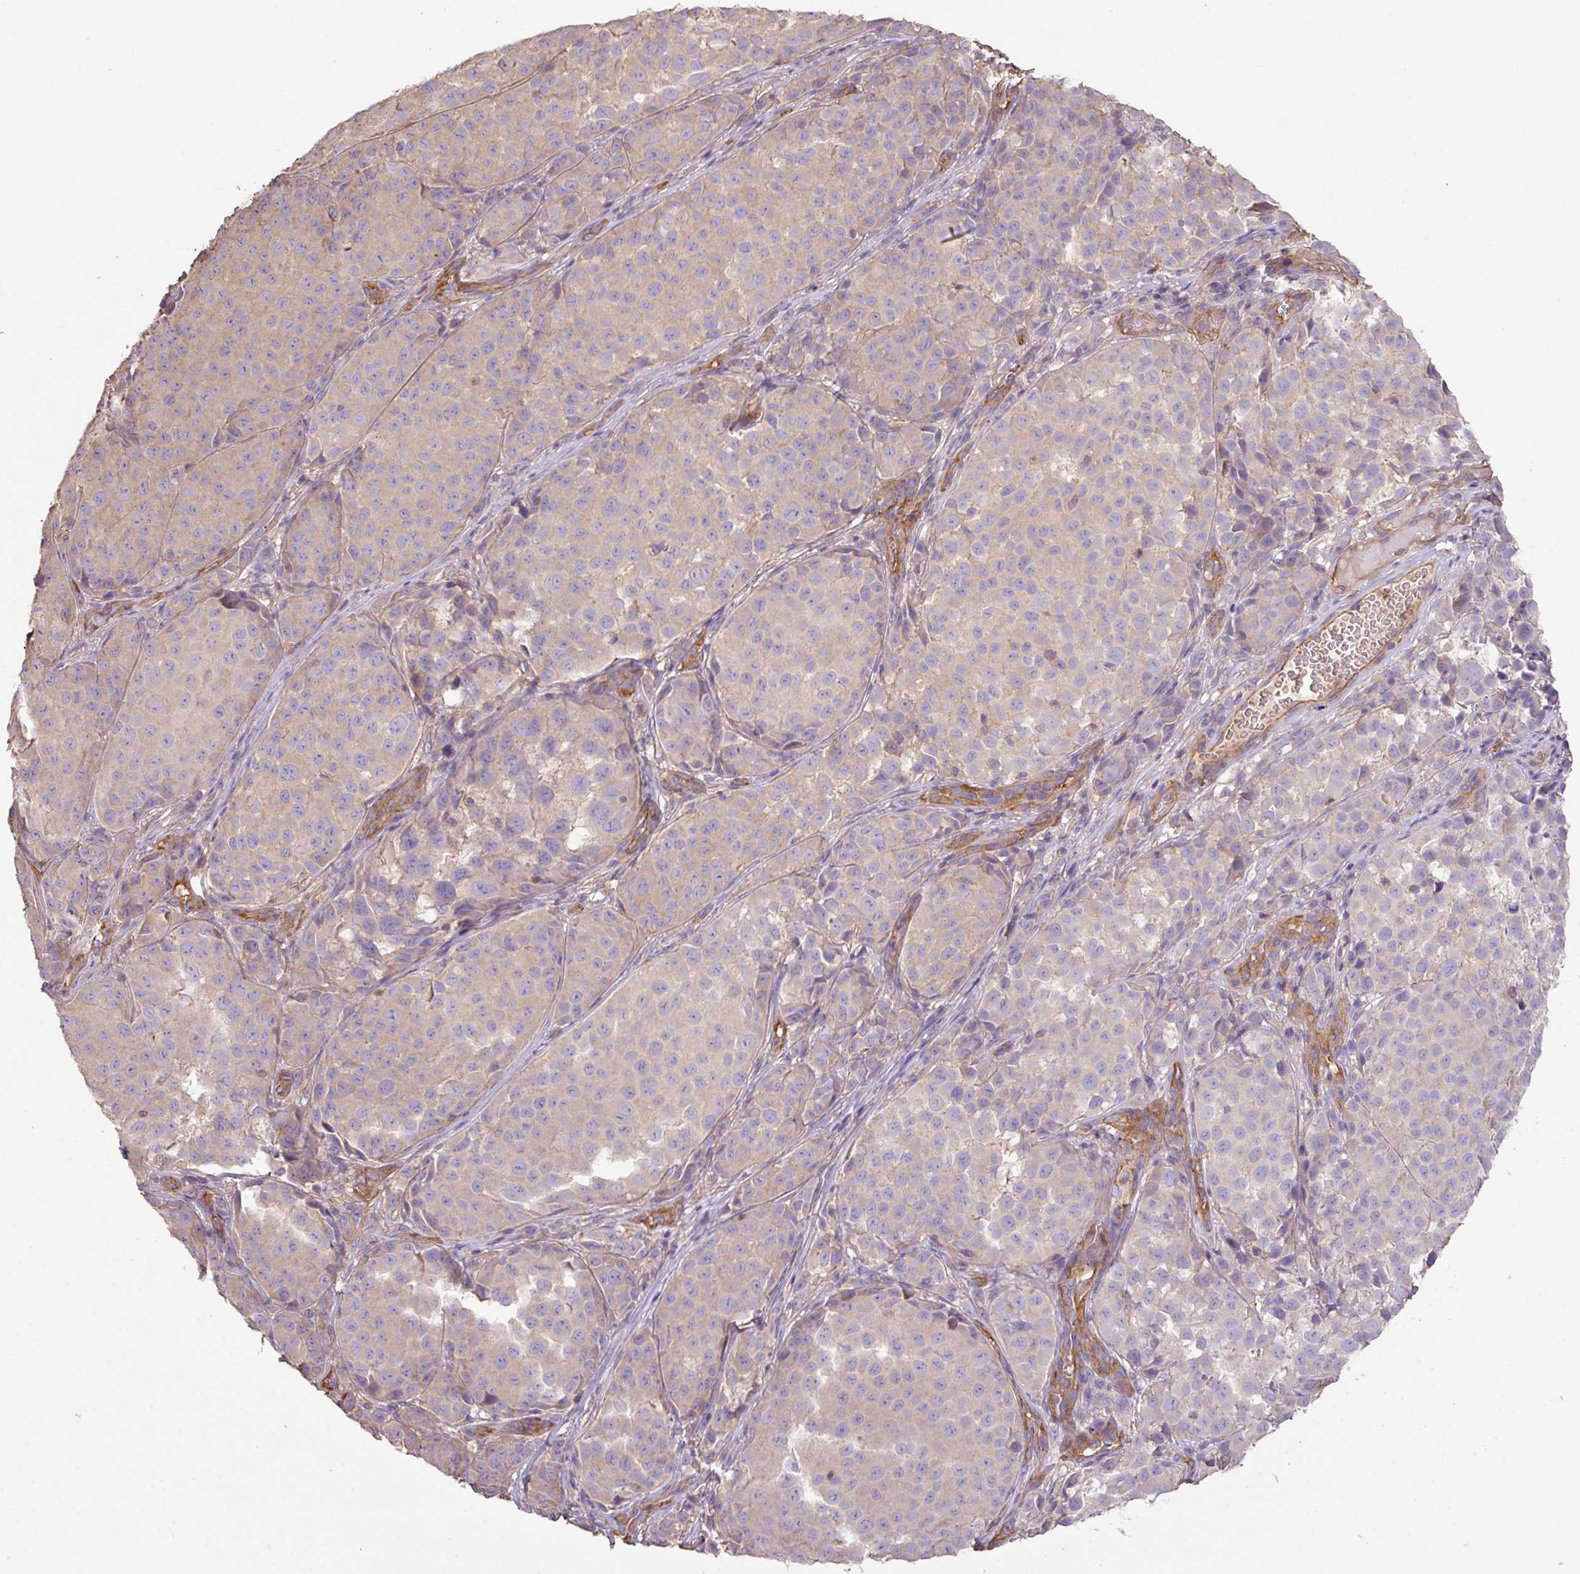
{"staining": {"intensity": "weak", "quantity": "<25%", "location": "cytoplasmic/membranous"}, "tissue": "melanoma", "cell_type": "Tumor cells", "image_type": "cancer", "snomed": [{"axis": "morphology", "description": "Malignant melanoma, NOS"}, {"axis": "topography", "description": "Skin"}], "caption": "DAB (3,3'-diaminobenzidine) immunohistochemical staining of human melanoma demonstrates no significant staining in tumor cells.", "gene": "CALML4", "patient": {"sex": "male", "age": 64}}